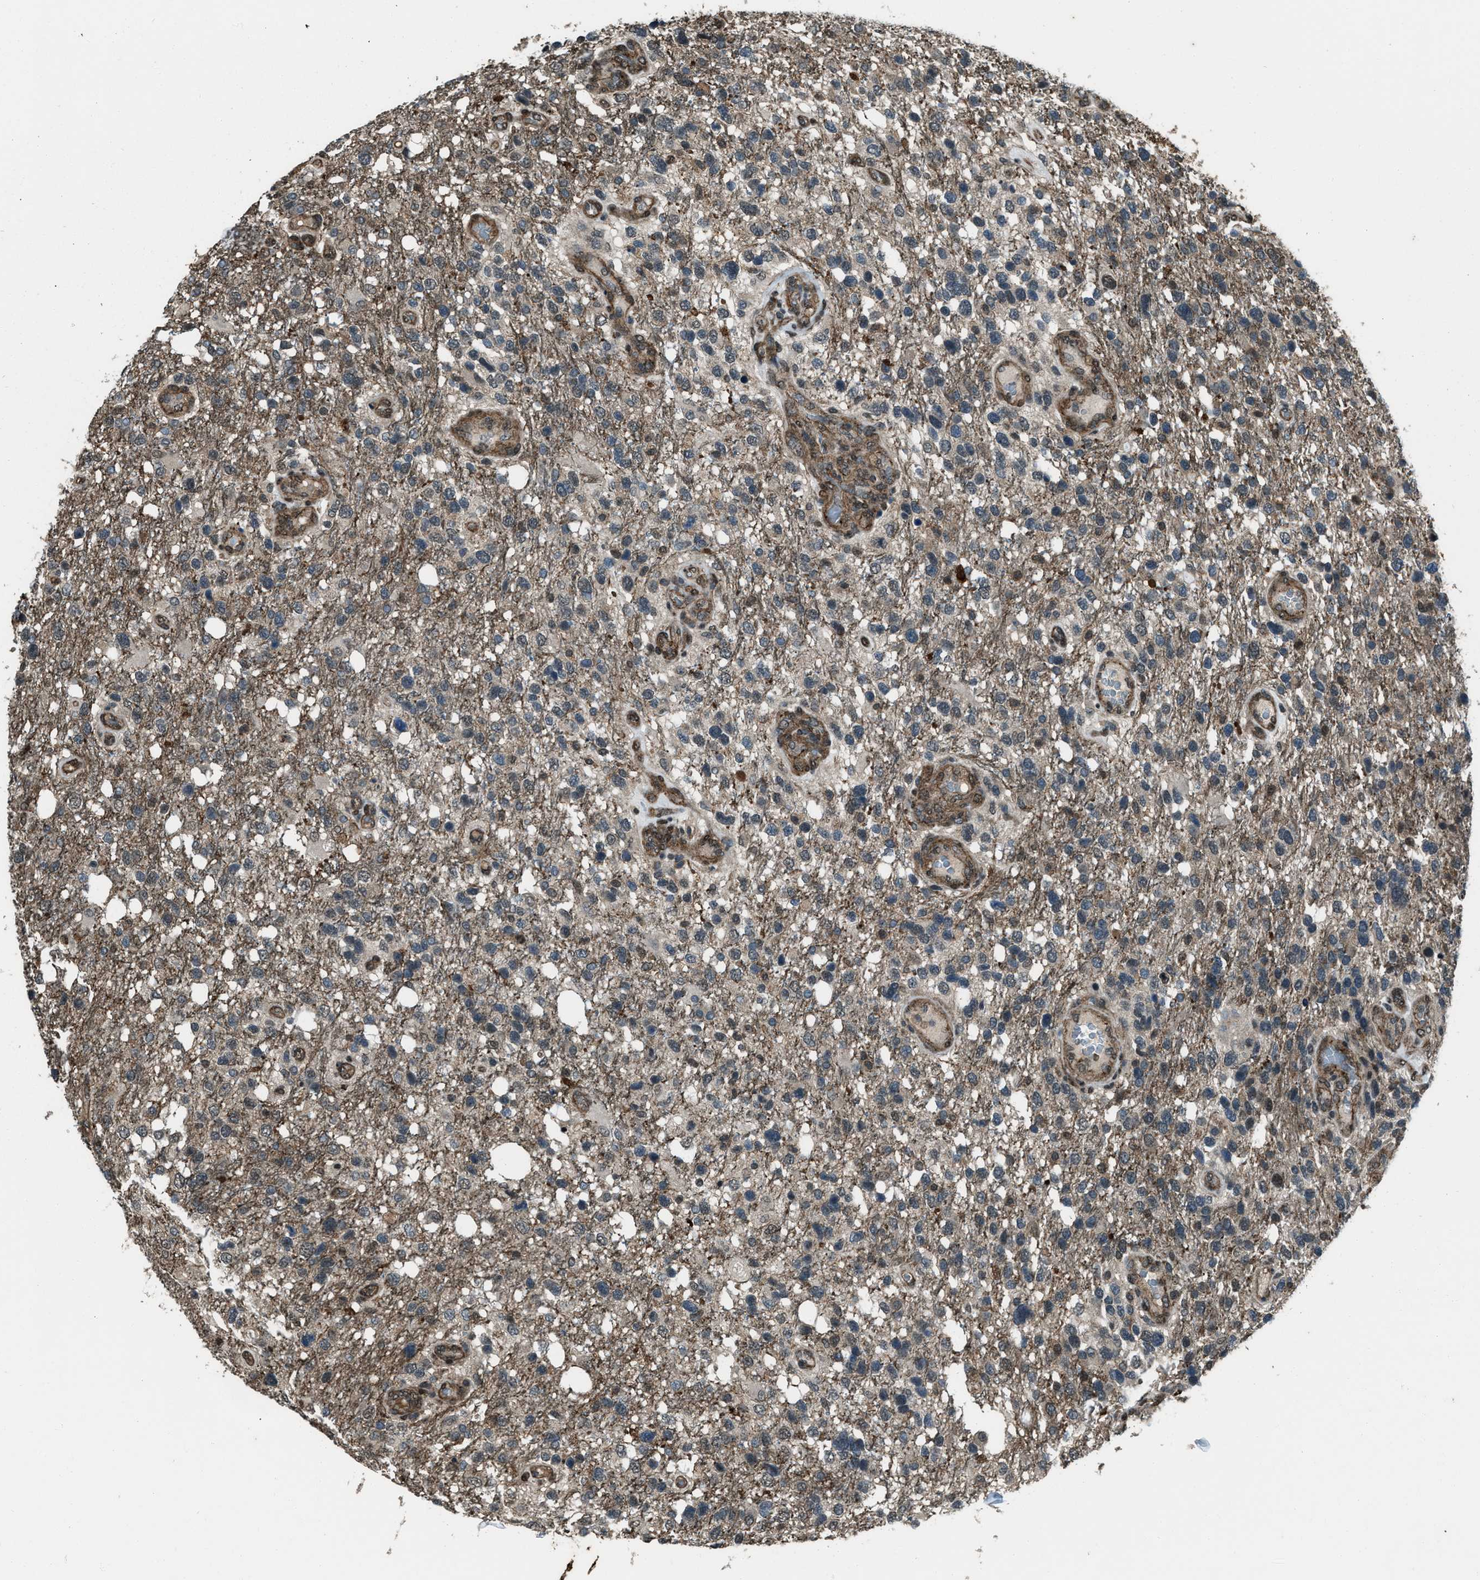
{"staining": {"intensity": "weak", "quantity": "25%-75%", "location": "cytoplasmic/membranous"}, "tissue": "glioma", "cell_type": "Tumor cells", "image_type": "cancer", "snomed": [{"axis": "morphology", "description": "Glioma, malignant, High grade"}, {"axis": "topography", "description": "Brain"}], "caption": "This is an image of IHC staining of malignant glioma (high-grade), which shows weak positivity in the cytoplasmic/membranous of tumor cells.", "gene": "SVIL", "patient": {"sex": "female", "age": 58}}